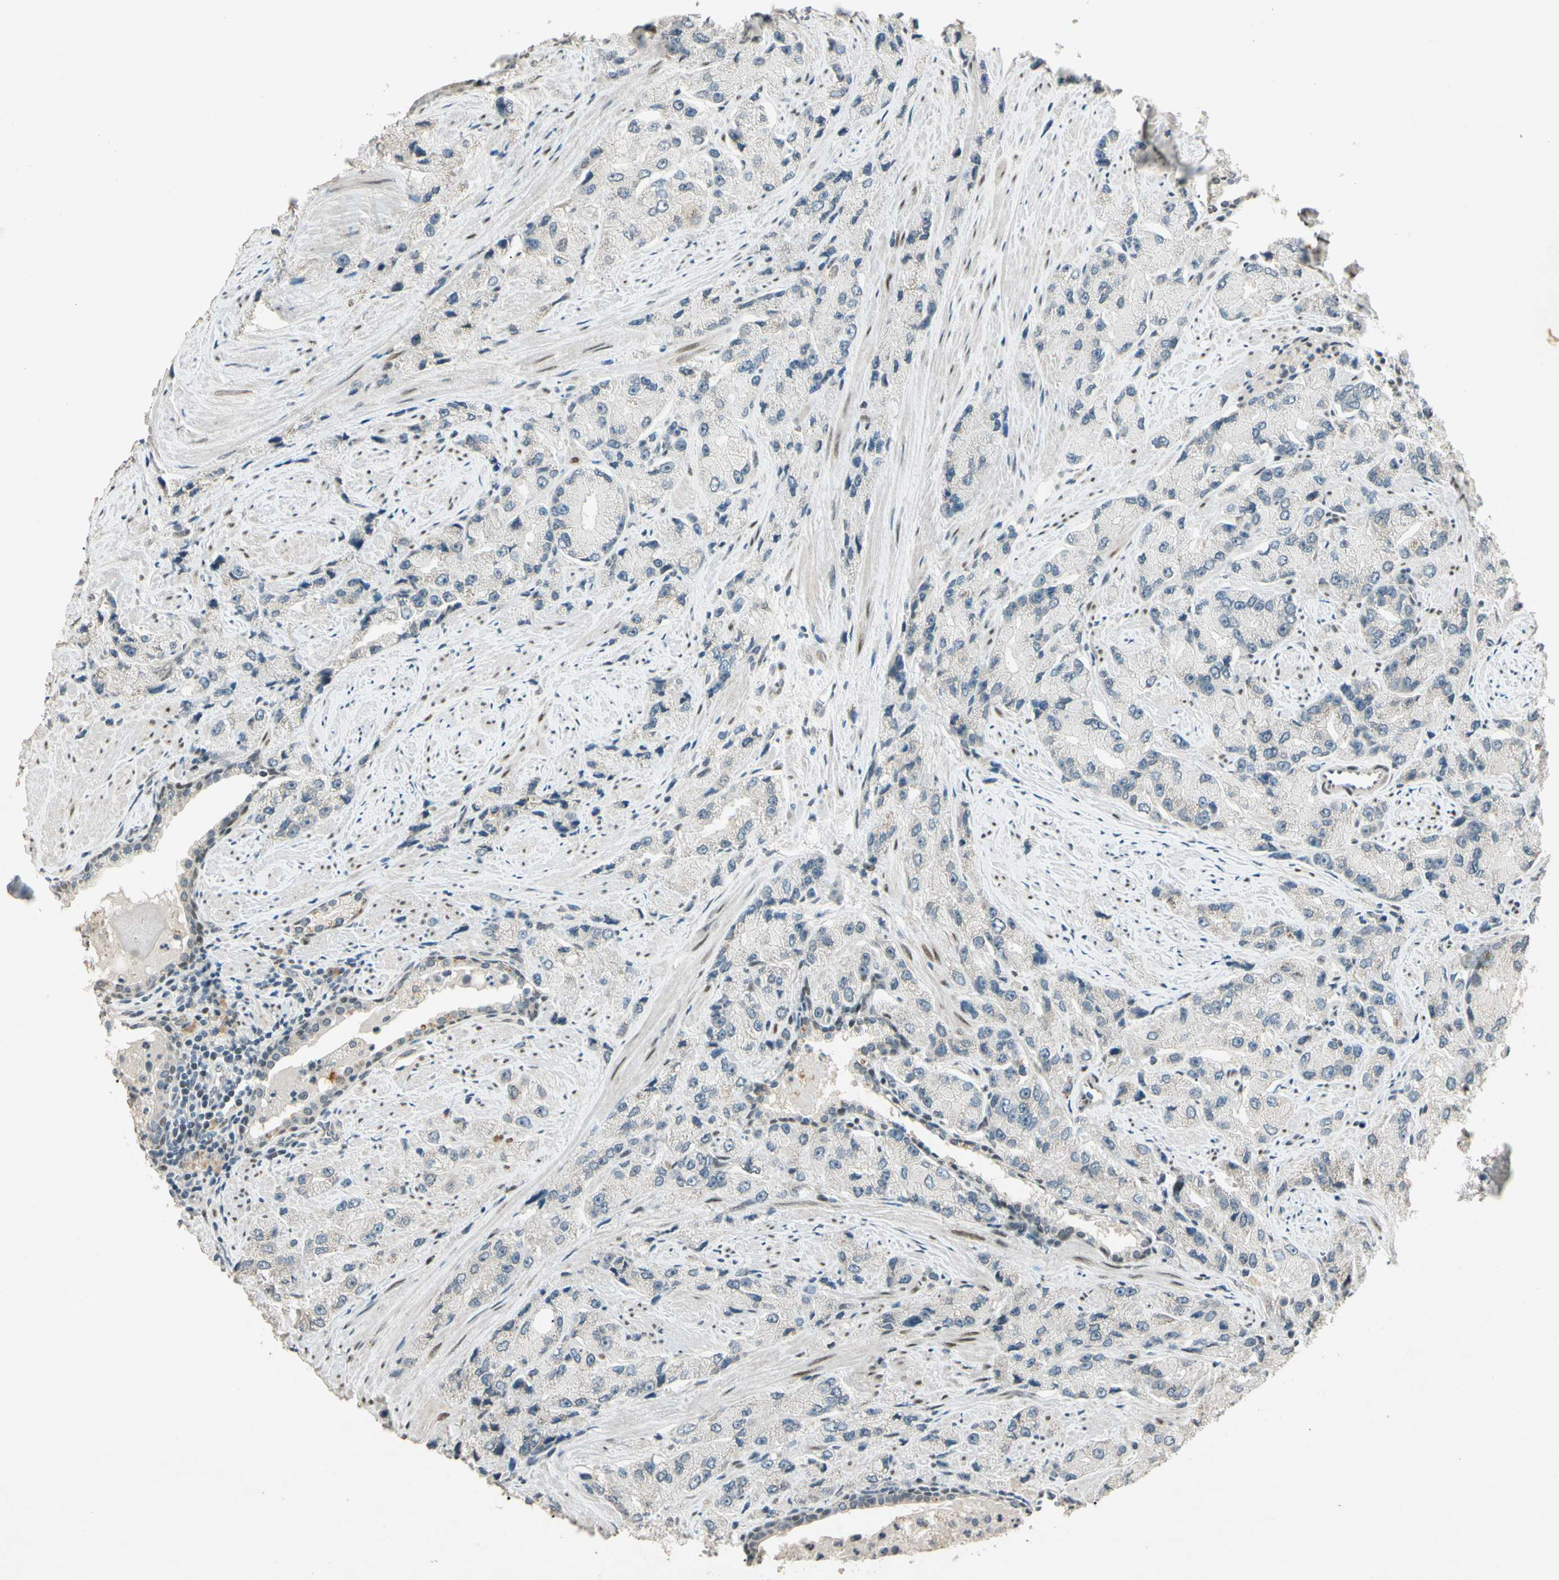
{"staining": {"intensity": "negative", "quantity": "none", "location": "none"}, "tissue": "prostate cancer", "cell_type": "Tumor cells", "image_type": "cancer", "snomed": [{"axis": "morphology", "description": "Adenocarcinoma, High grade"}, {"axis": "topography", "description": "Prostate"}], "caption": "DAB (3,3'-diaminobenzidine) immunohistochemical staining of human prostate cancer (adenocarcinoma (high-grade)) exhibits no significant positivity in tumor cells. Nuclei are stained in blue.", "gene": "ZBTB4", "patient": {"sex": "male", "age": 58}}